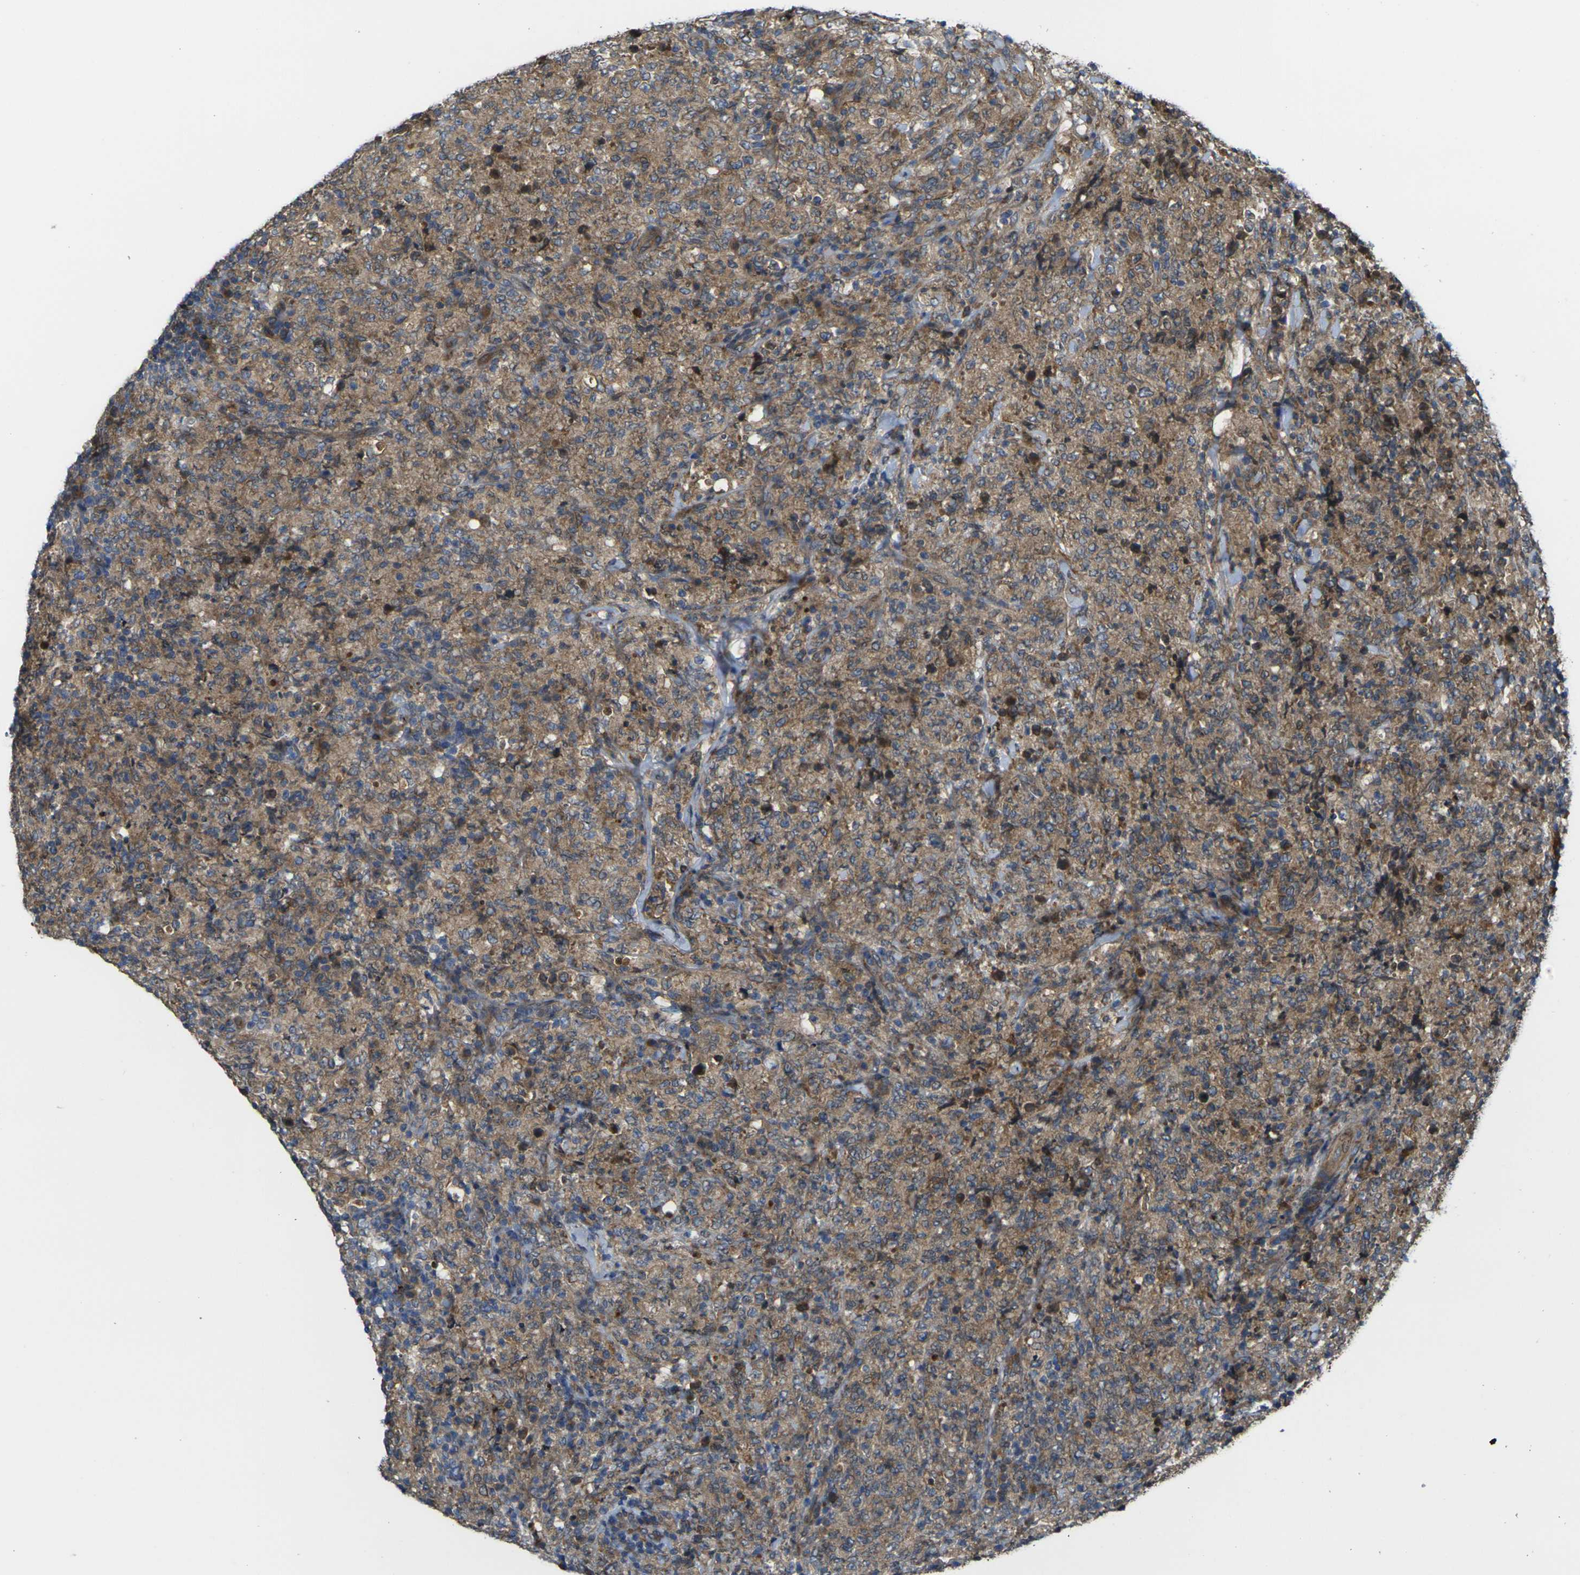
{"staining": {"intensity": "moderate", "quantity": ">75%", "location": "cytoplasmic/membranous"}, "tissue": "lymphoma", "cell_type": "Tumor cells", "image_type": "cancer", "snomed": [{"axis": "morphology", "description": "Malignant lymphoma, non-Hodgkin's type, High grade"}, {"axis": "topography", "description": "Tonsil"}], "caption": "Immunohistochemistry (IHC) of lymphoma reveals medium levels of moderate cytoplasmic/membranous expression in approximately >75% of tumor cells.", "gene": "FZD1", "patient": {"sex": "female", "age": 36}}